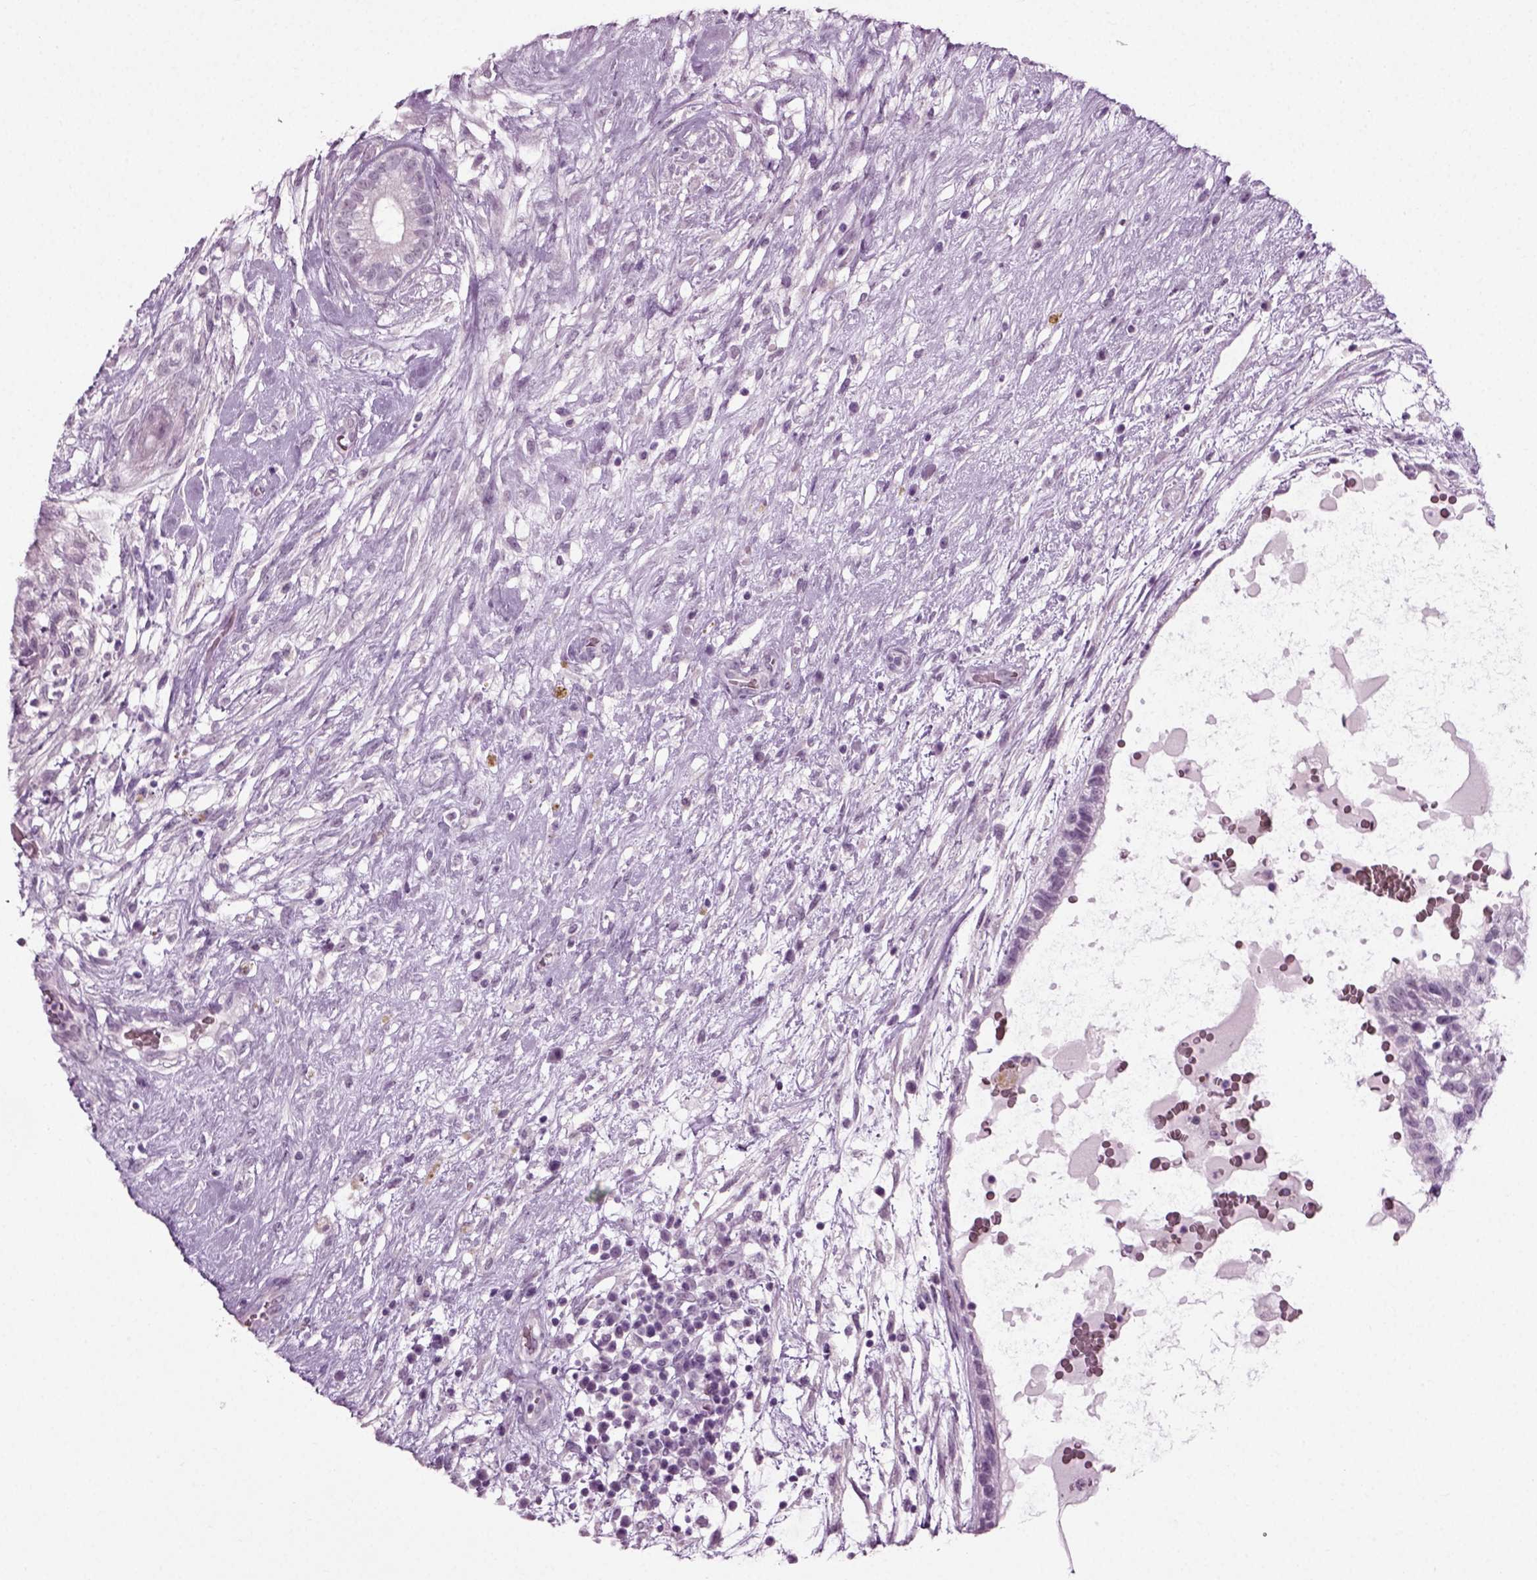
{"staining": {"intensity": "negative", "quantity": "none", "location": "none"}, "tissue": "testis cancer", "cell_type": "Tumor cells", "image_type": "cancer", "snomed": [{"axis": "morphology", "description": "Normal tissue, NOS"}, {"axis": "morphology", "description": "Carcinoma, Embryonal, NOS"}, {"axis": "topography", "description": "Testis"}], "caption": "A high-resolution image shows immunohistochemistry staining of testis embryonal carcinoma, which exhibits no significant staining in tumor cells. Brightfield microscopy of immunohistochemistry stained with DAB (3,3'-diaminobenzidine) (brown) and hematoxylin (blue), captured at high magnification.", "gene": "ZC2HC1C", "patient": {"sex": "male", "age": 32}}